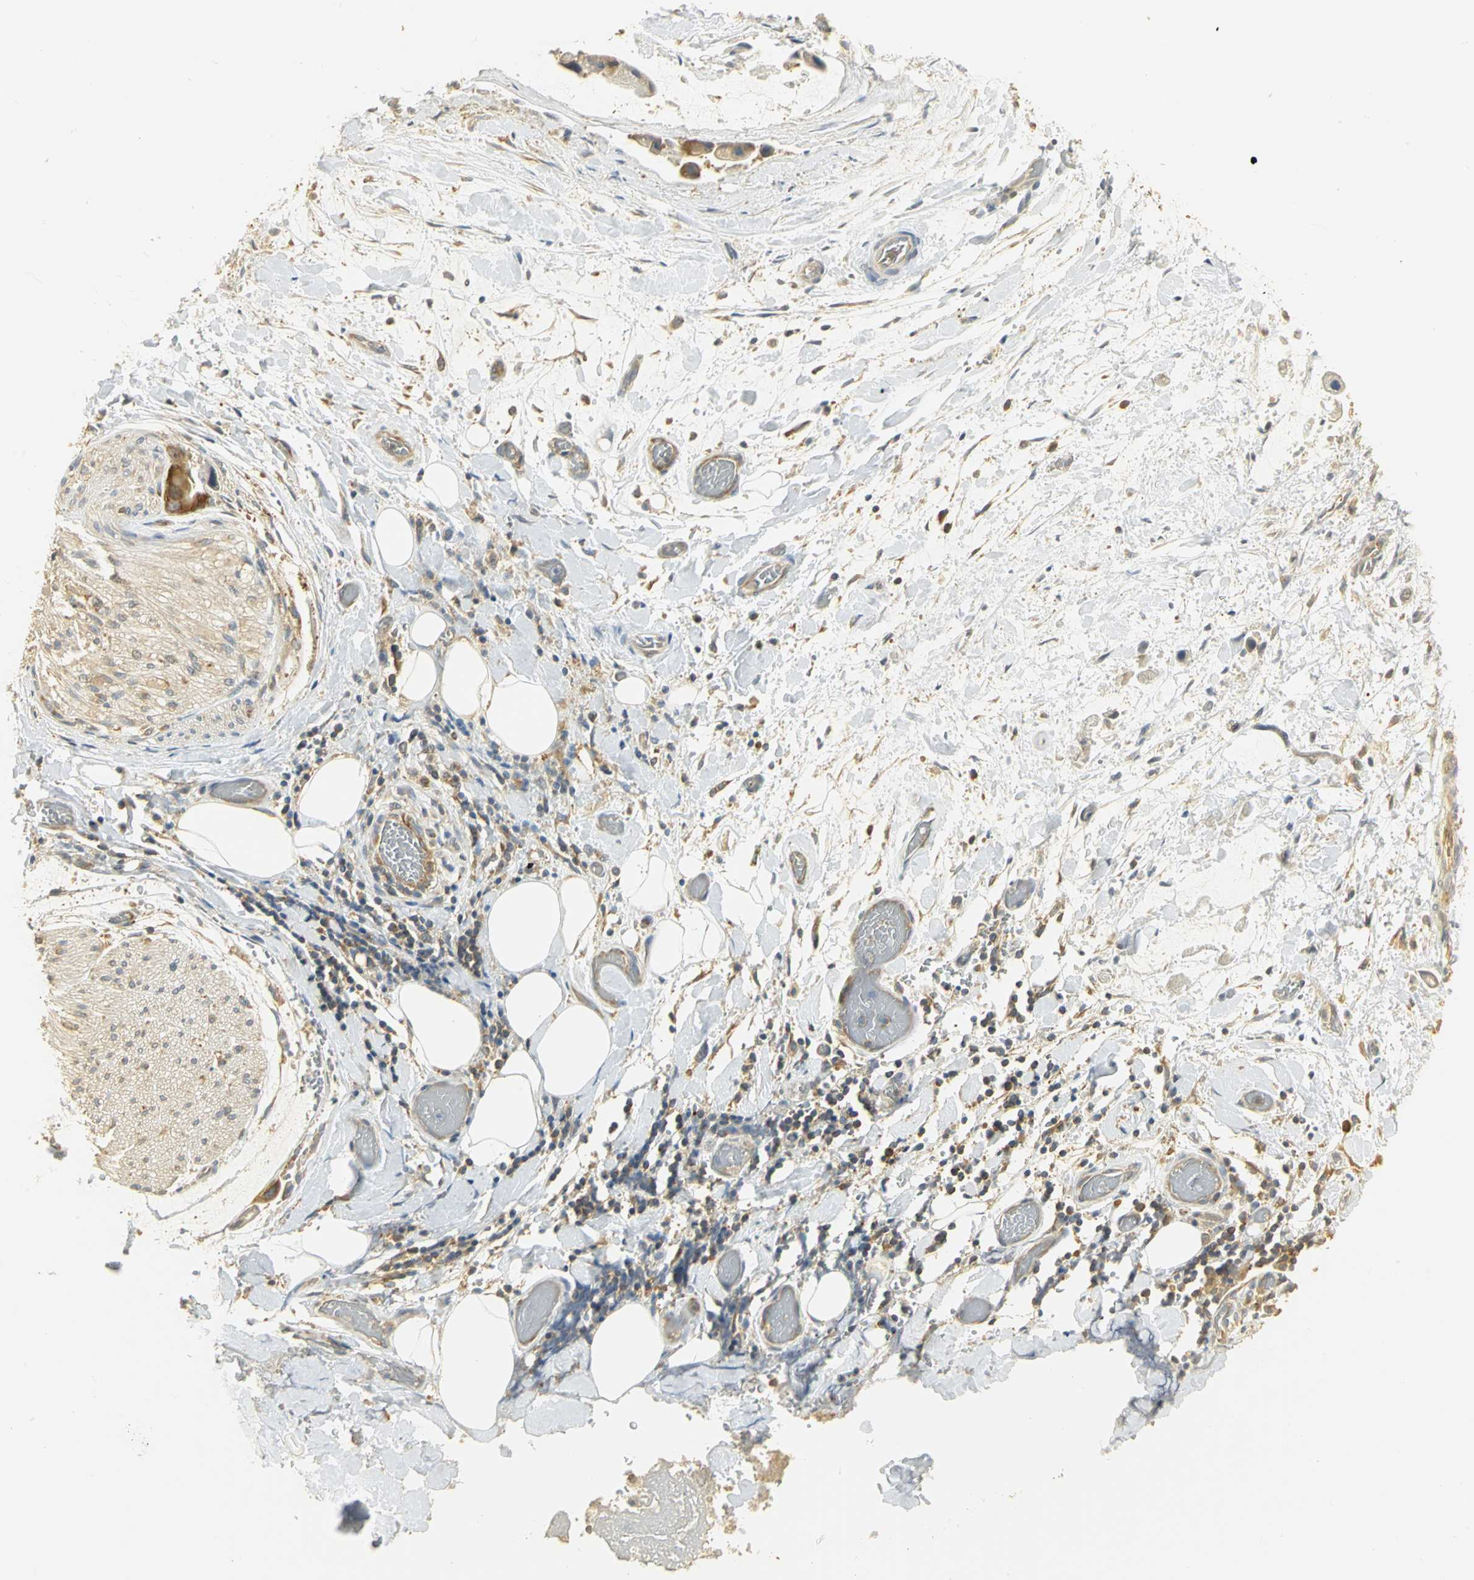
{"staining": {"intensity": "moderate", "quantity": ">75%", "location": "cytoplasmic/membranous"}, "tissue": "adipose tissue", "cell_type": "Adipocytes", "image_type": "normal", "snomed": [{"axis": "morphology", "description": "Normal tissue, NOS"}, {"axis": "morphology", "description": "Cholangiocarcinoma"}, {"axis": "topography", "description": "Liver"}, {"axis": "topography", "description": "Peripheral nerve tissue"}], "caption": "Protein expression analysis of benign human adipose tissue reveals moderate cytoplasmic/membranous positivity in approximately >75% of adipocytes.", "gene": "RARS1", "patient": {"sex": "male", "age": 50}}